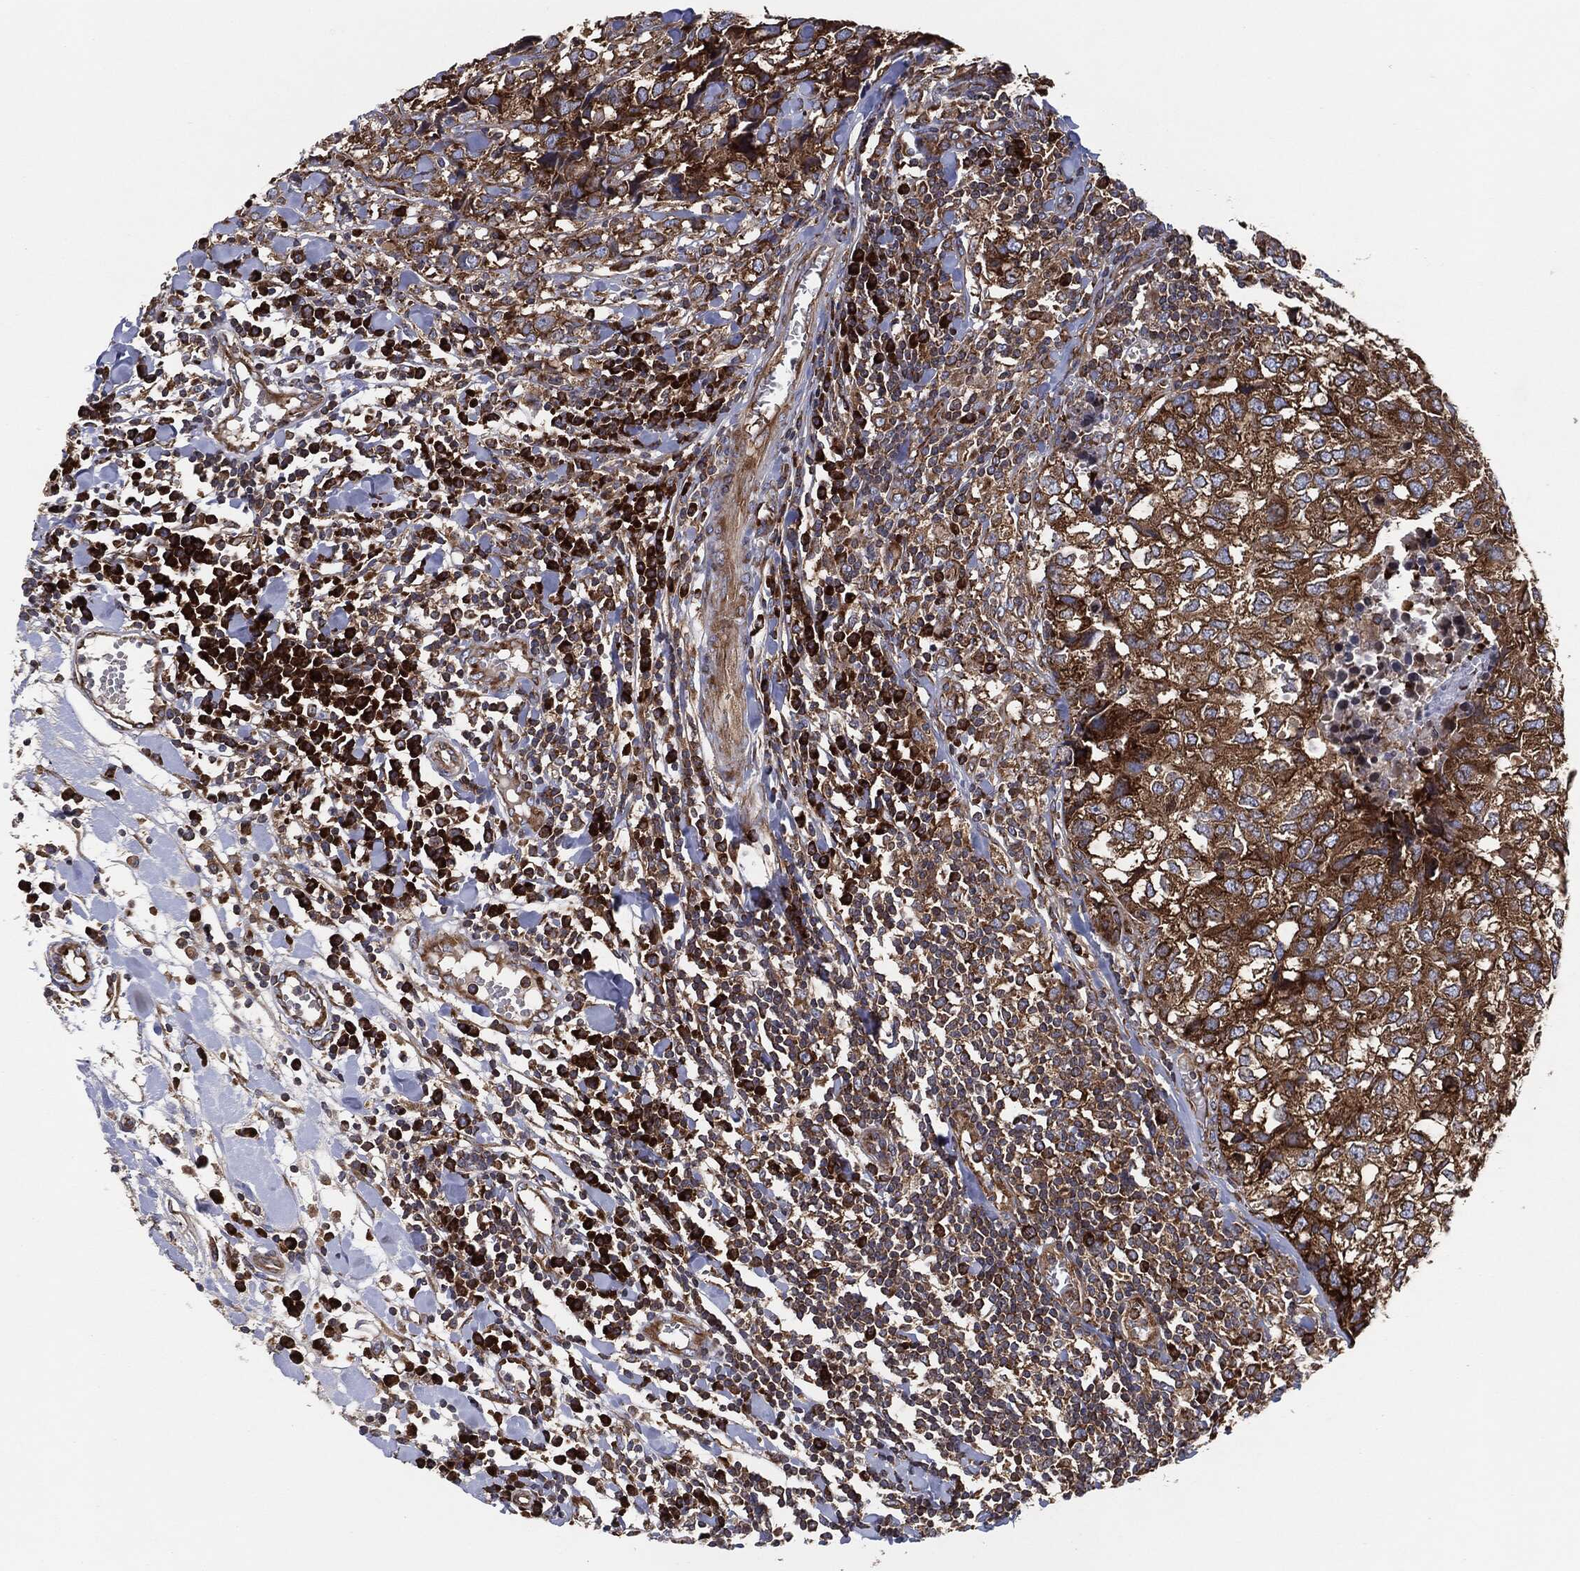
{"staining": {"intensity": "strong", "quantity": ">75%", "location": "cytoplasmic/membranous"}, "tissue": "breast cancer", "cell_type": "Tumor cells", "image_type": "cancer", "snomed": [{"axis": "morphology", "description": "Duct carcinoma"}, {"axis": "topography", "description": "Breast"}], "caption": "Human breast infiltrating ductal carcinoma stained with a protein marker shows strong staining in tumor cells.", "gene": "EIF2S2", "patient": {"sex": "female", "age": 30}}